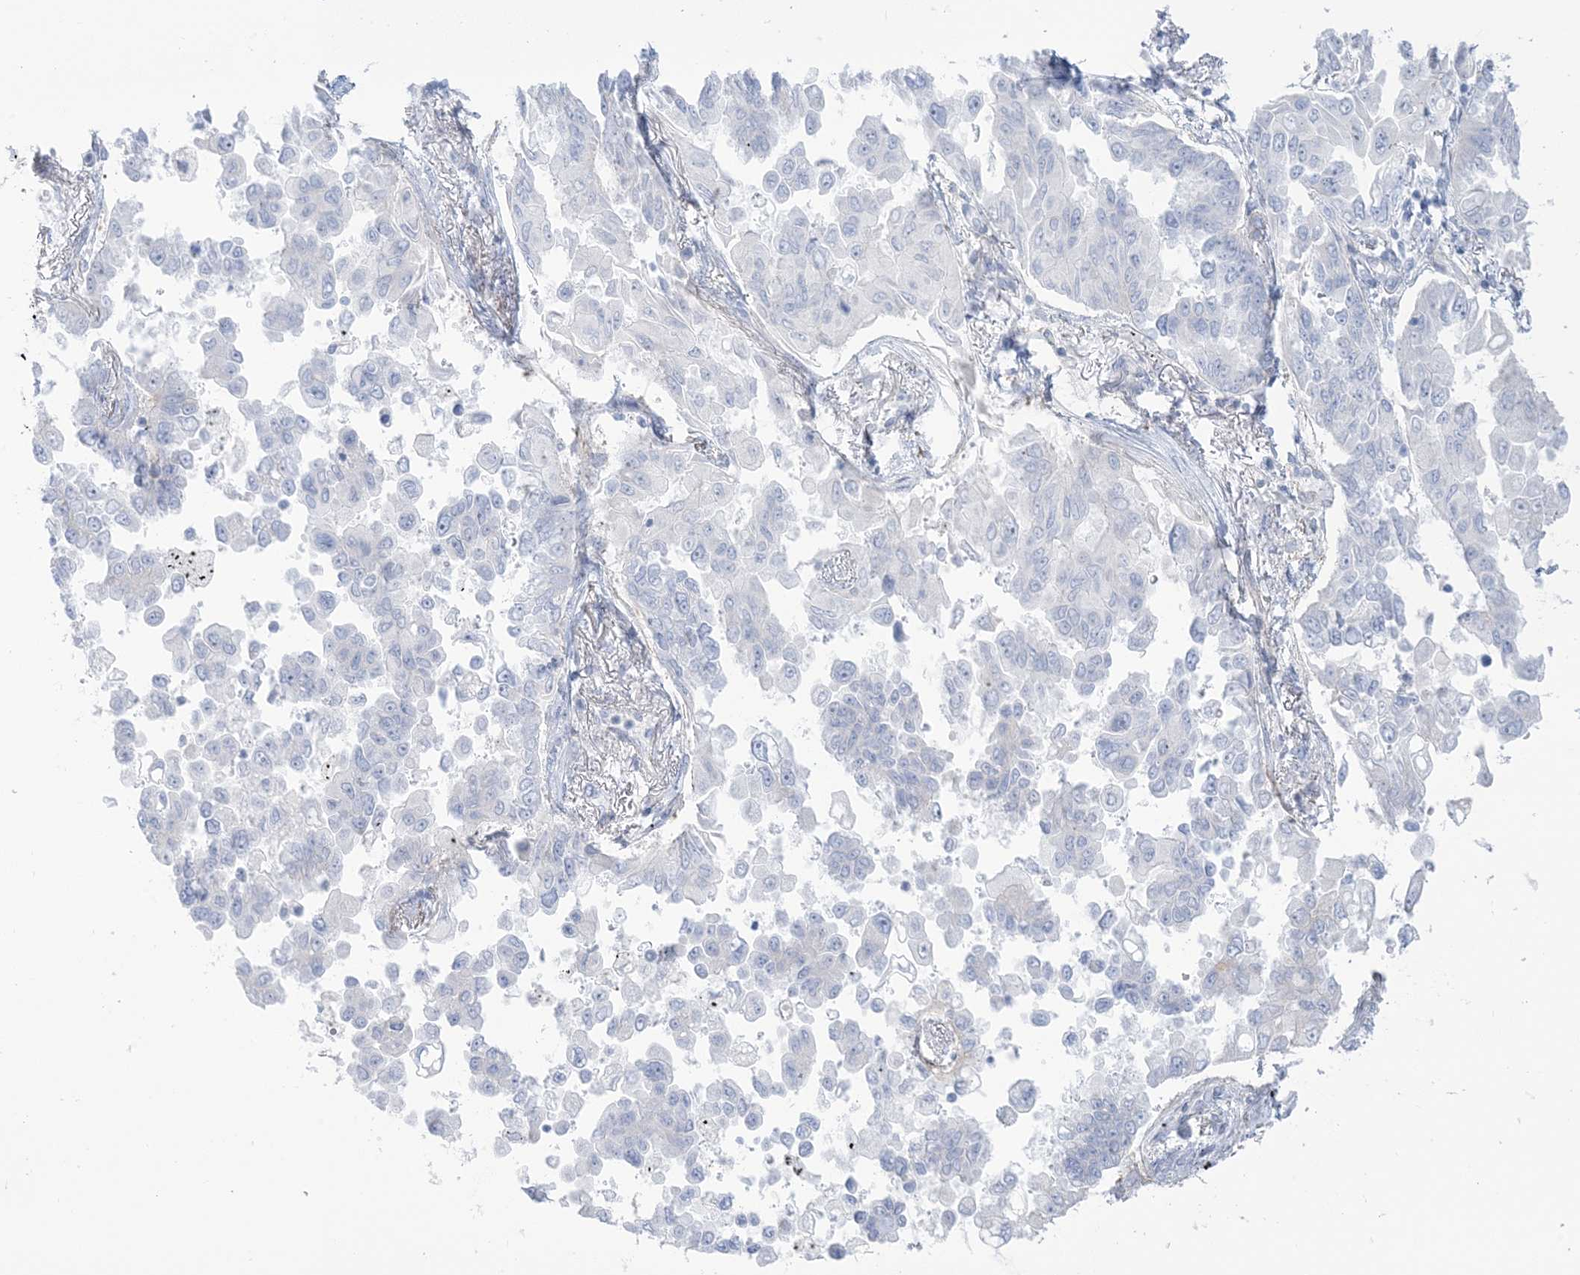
{"staining": {"intensity": "negative", "quantity": "none", "location": "none"}, "tissue": "lung cancer", "cell_type": "Tumor cells", "image_type": "cancer", "snomed": [{"axis": "morphology", "description": "Adenocarcinoma, NOS"}, {"axis": "topography", "description": "Lung"}], "caption": "There is no significant staining in tumor cells of lung cancer (adenocarcinoma). (Immunohistochemistry, brightfield microscopy, high magnification).", "gene": "AGXT", "patient": {"sex": "female", "age": 67}}